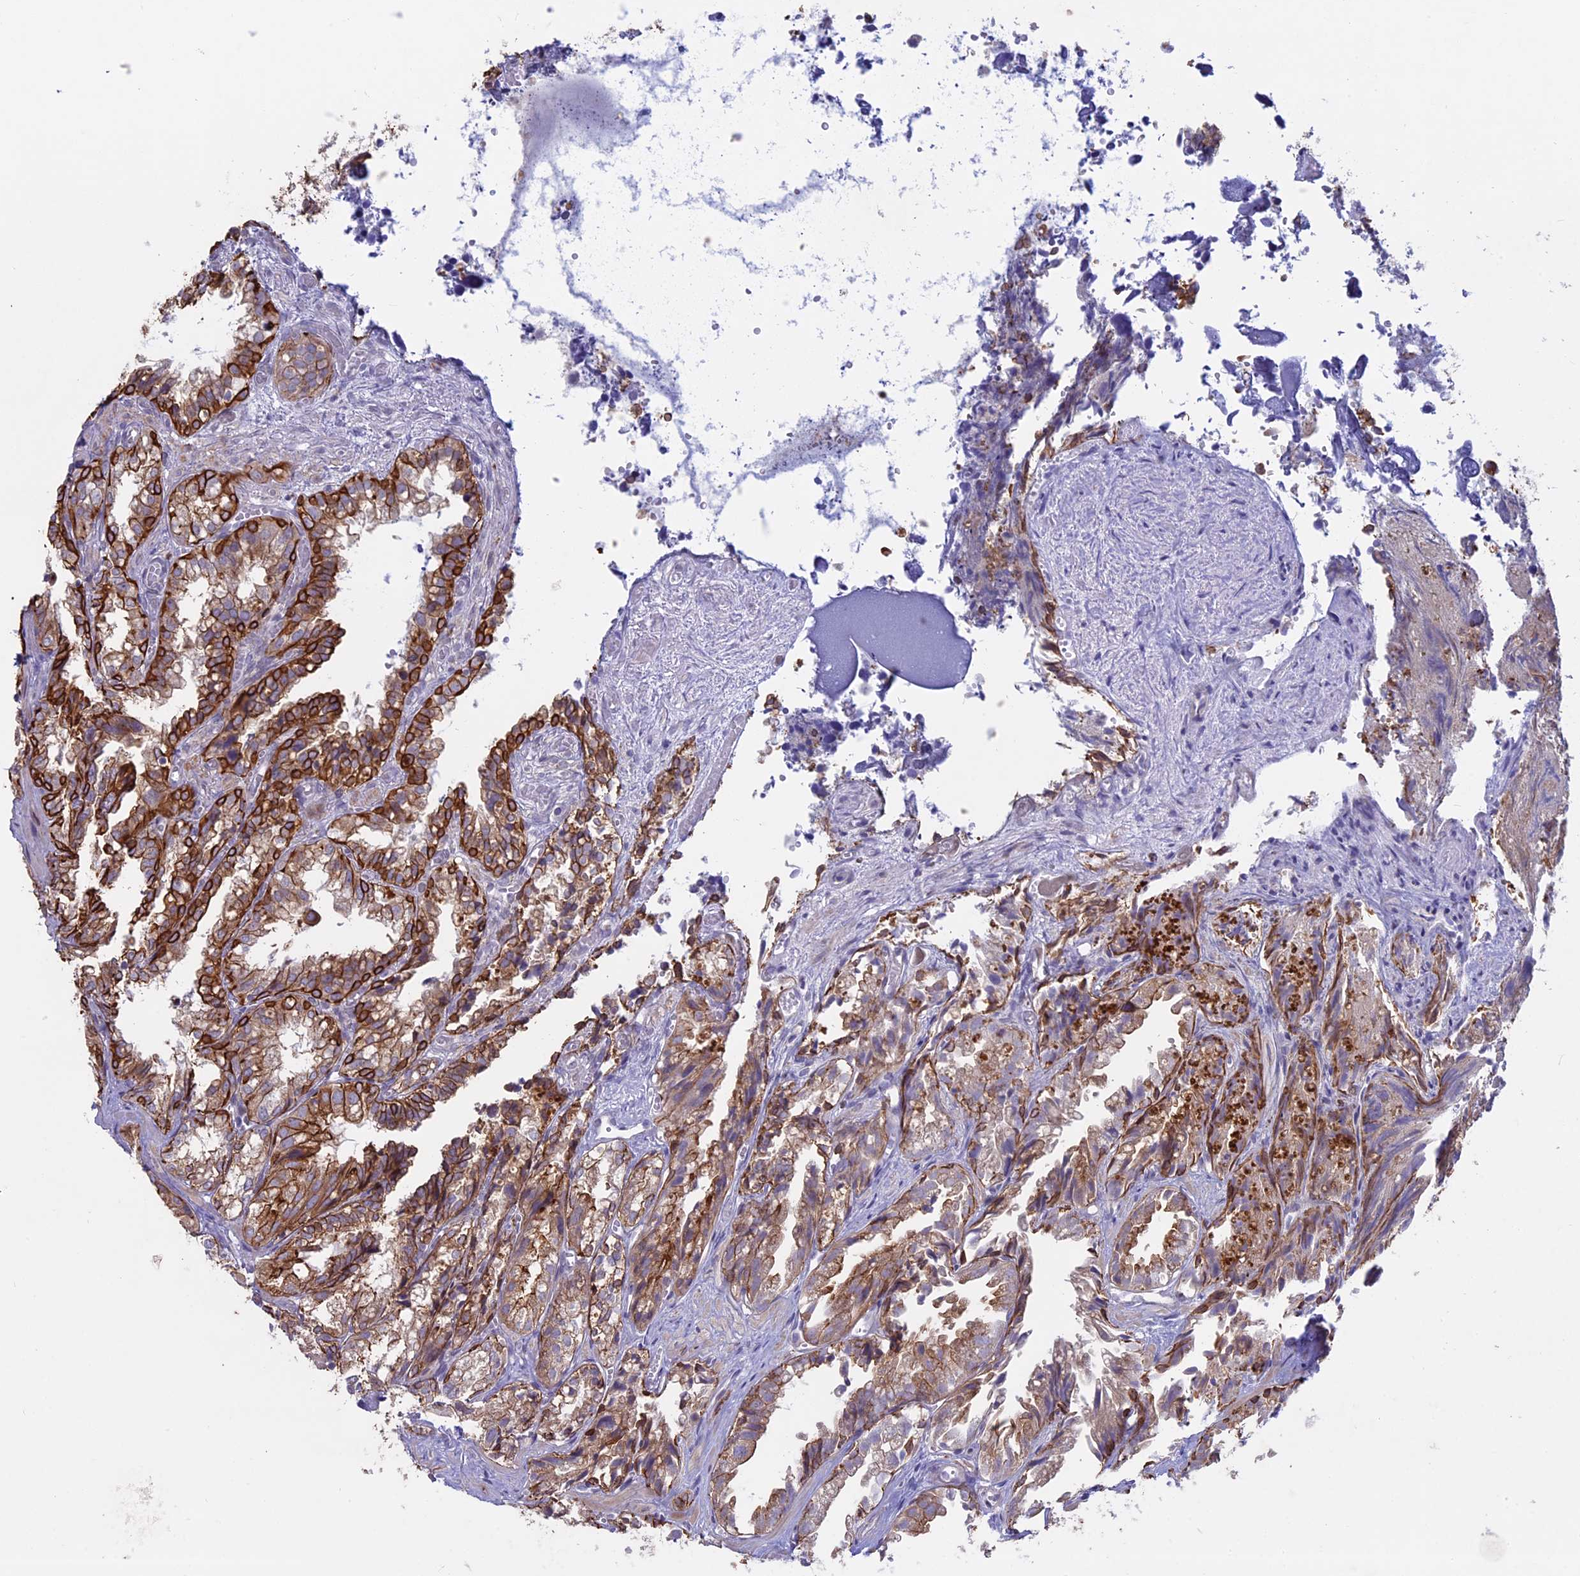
{"staining": {"intensity": "strong", "quantity": ">75%", "location": "cytoplasmic/membranous"}, "tissue": "seminal vesicle", "cell_type": "Glandular cells", "image_type": "normal", "snomed": [{"axis": "morphology", "description": "Normal tissue, NOS"}, {"axis": "topography", "description": "Prostate"}, {"axis": "topography", "description": "Seminal veicle"}], "caption": "Immunohistochemical staining of unremarkable seminal vesicle displays >75% levels of strong cytoplasmic/membranous protein expression in about >75% of glandular cells.", "gene": "MYO5B", "patient": {"sex": "male", "age": 51}}